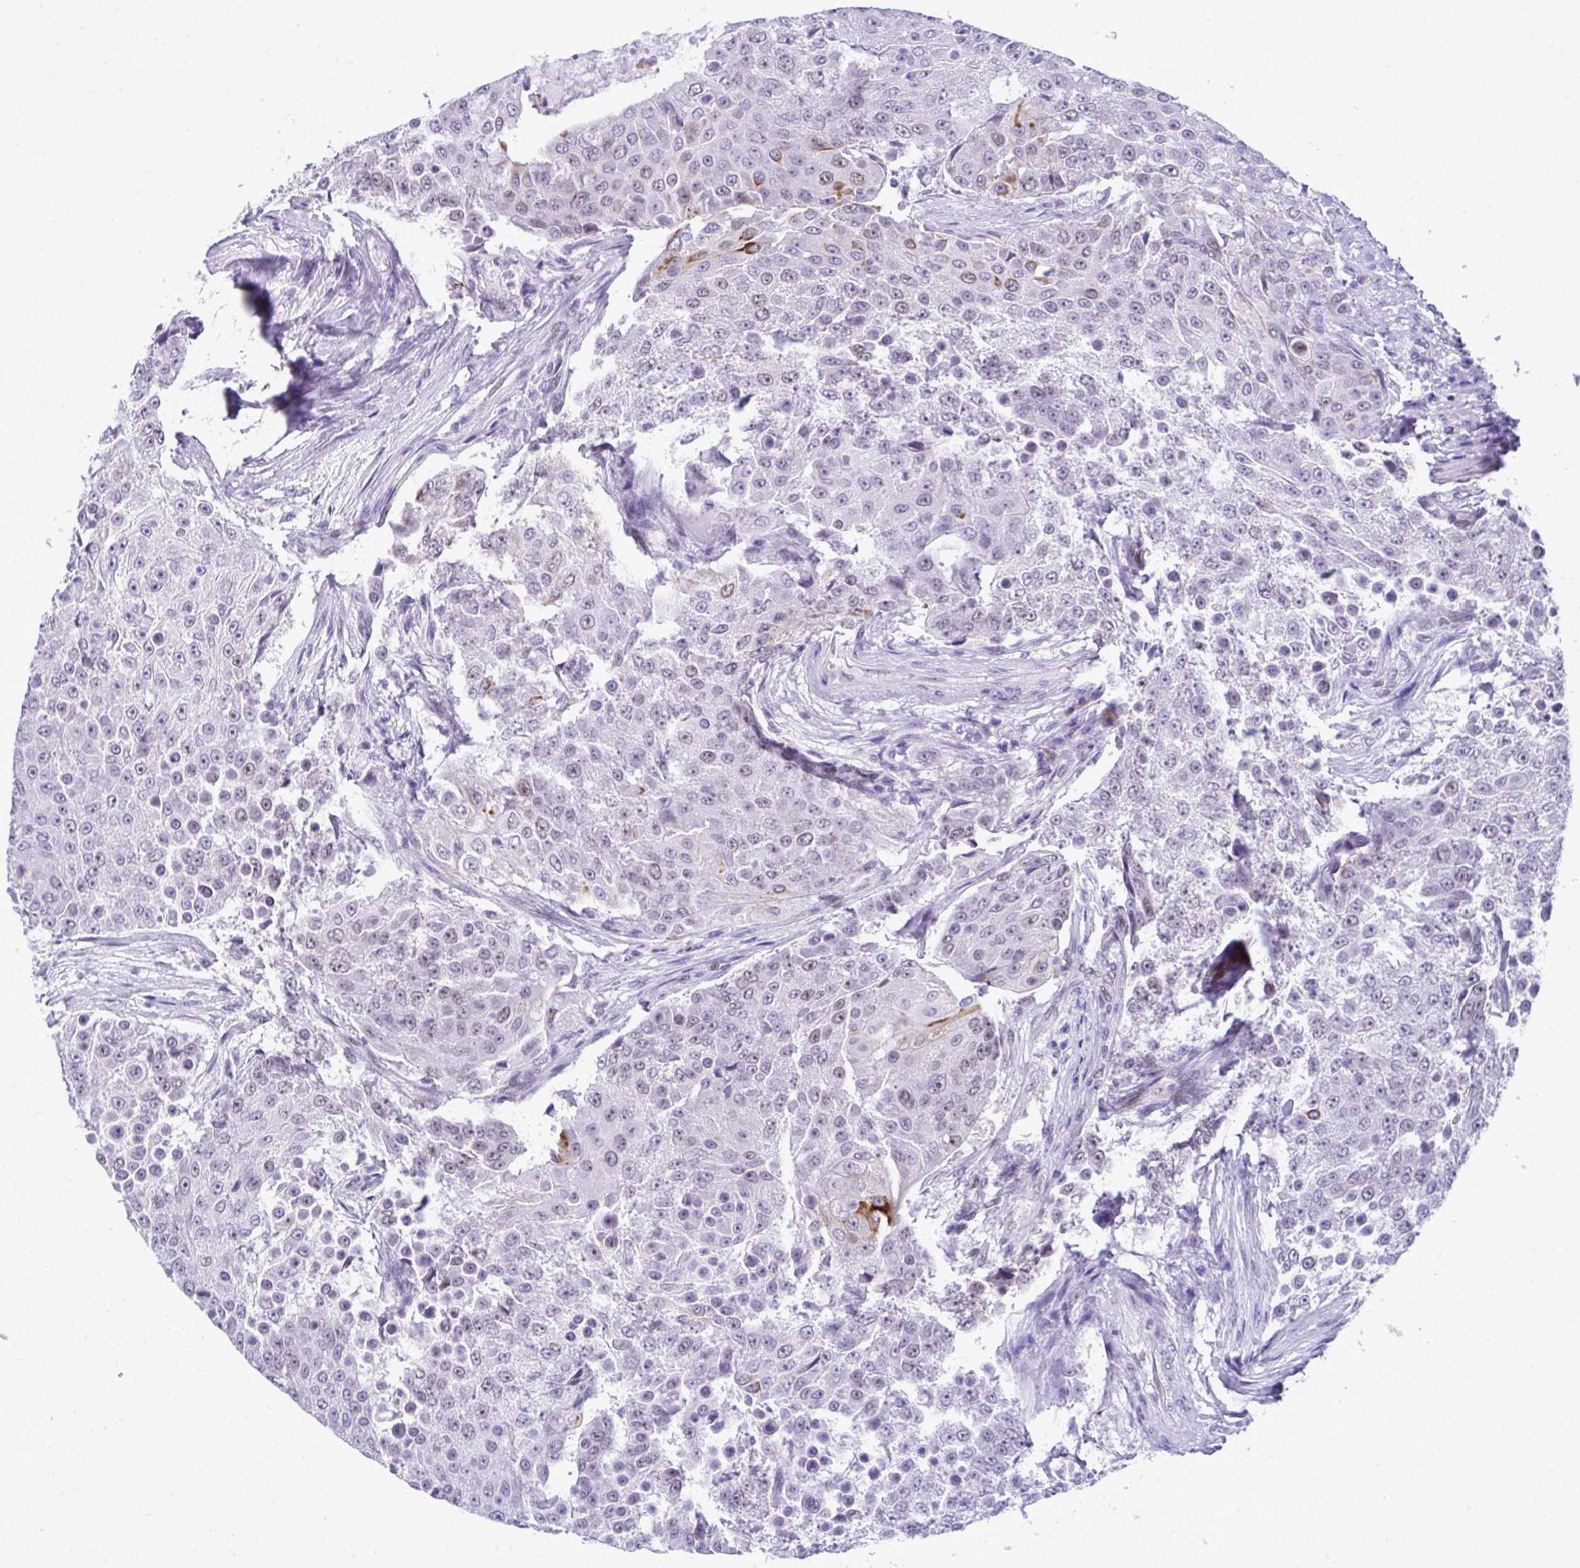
{"staining": {"intensity": "strong", "quantity": "<25%", "location": "cytoplasmic/membranous"}, "tissue": "urothelial cancer", "cell_type": "Tumor cells", "image_type": "cancer", "snomed": [{"axis": "morphology", "description": "Urothelial carcinoma, High grade"}, {"axis": "topography", "description": "Urinary bladder"}], "caption": "Immunohistochemical staining of urothelial cancer exhibits medium levels of strong cytoplasmic/membranous staining in about <25% of tumor cells. The protein of interest is shown in brown color, while the nuclei are stained blue.", "gene": "TEAD4", "patient": {"sex": "female", "age": 63}}